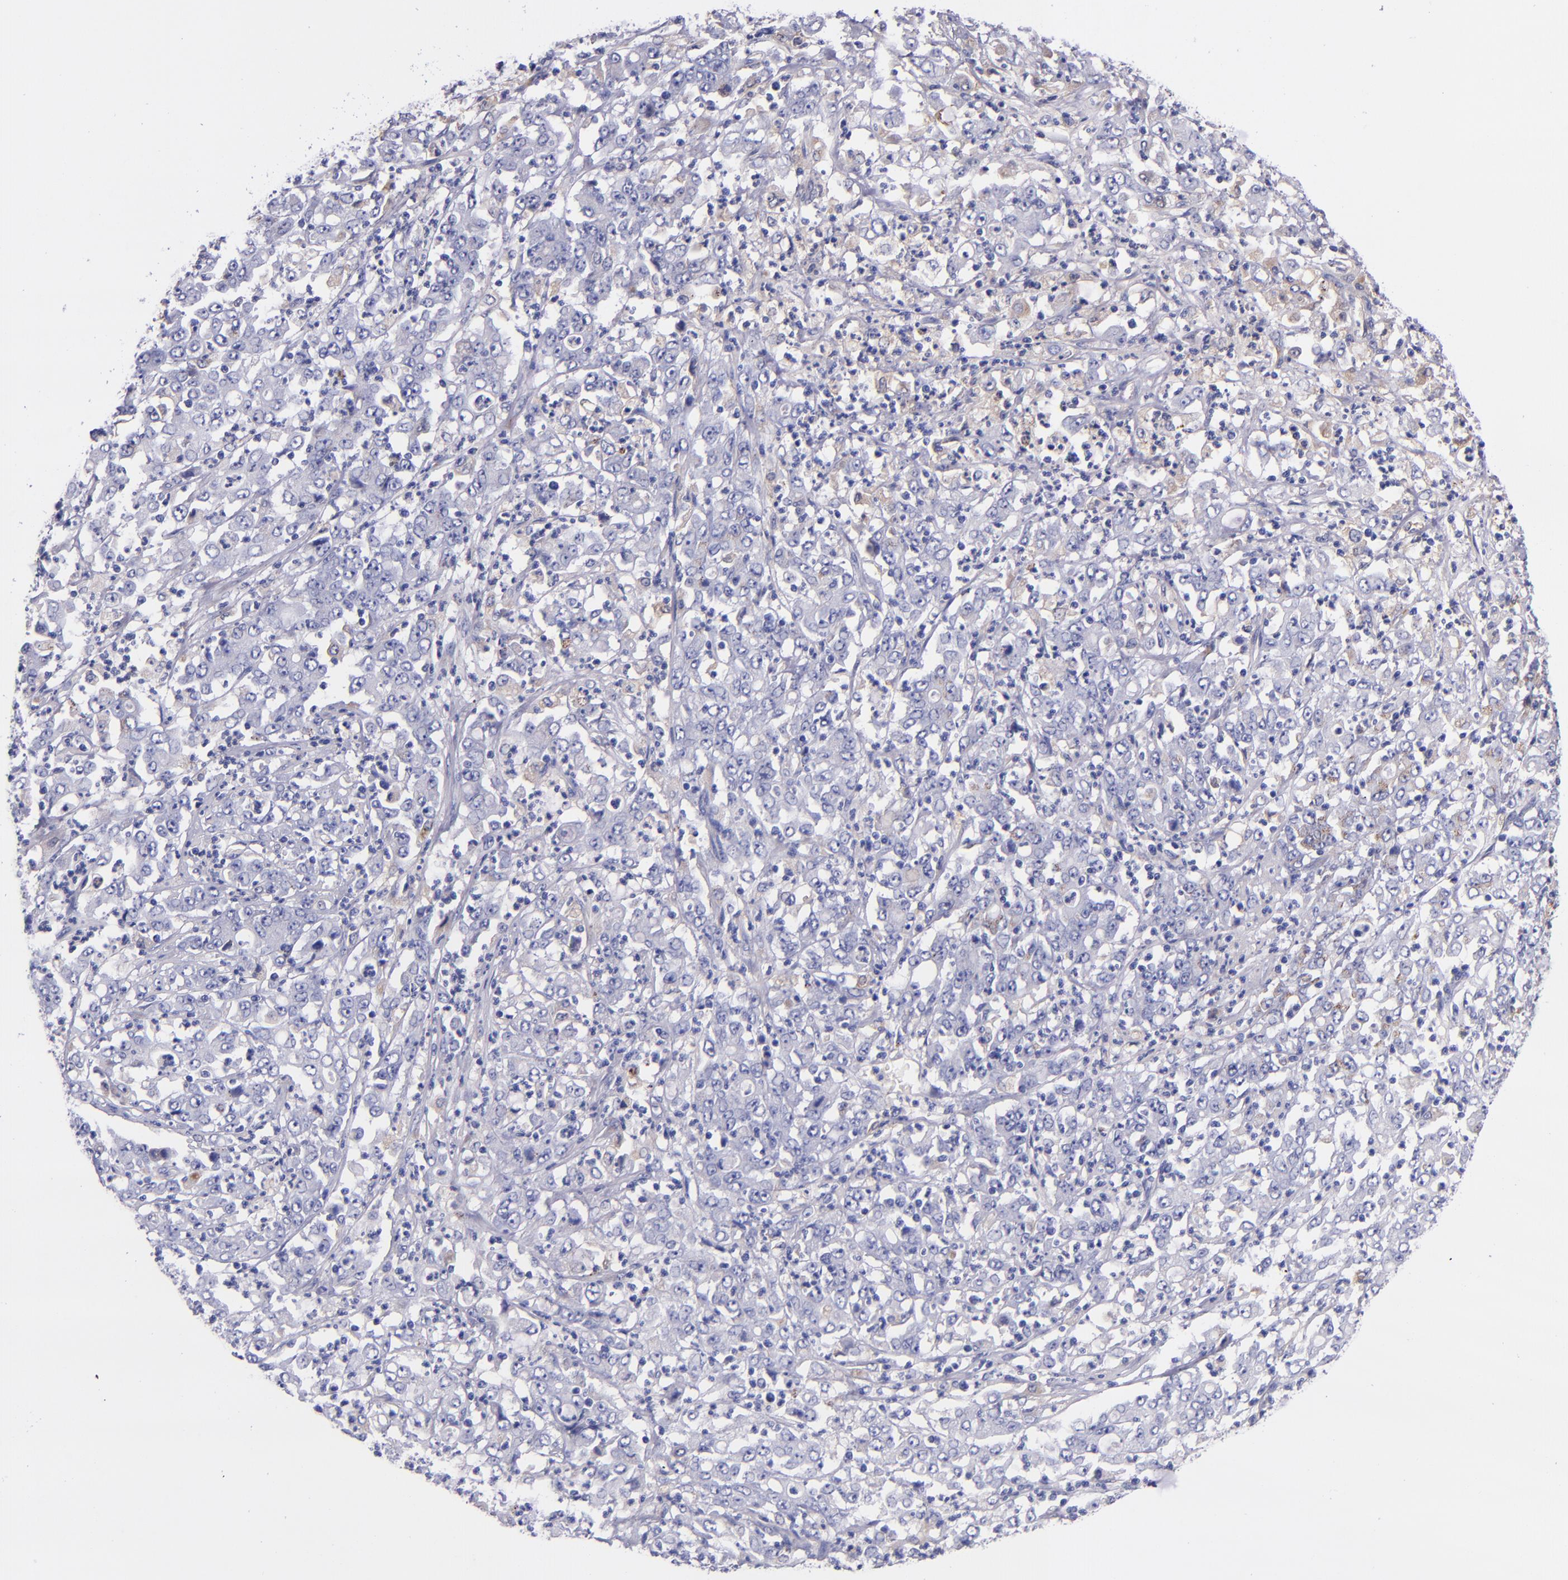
{"staining": {"intensity": "negative", "quantity": "none", "location": "none"}, "tissue": "stomach cancer", "cell_type": "Tumor cells", "image_type": "cancer", "snomed": [{"axis": "morphology", "description": "Adenocarcinoma, NOS"}, {"axis": "topography", "description": "Stomach, lower"}], "caption": "Tumor cells are negative for brown protein staining in adenocarcinoma (stomach). (Stains: DAB (3,3'-diaminobenzidine) immunohistochemistry (IHC) with hematoxylin counter stain, Microscopy: brightfield microscopy at high magnification).", "gene": "IVL", "patient": {"sex": "female", "age": 71}}